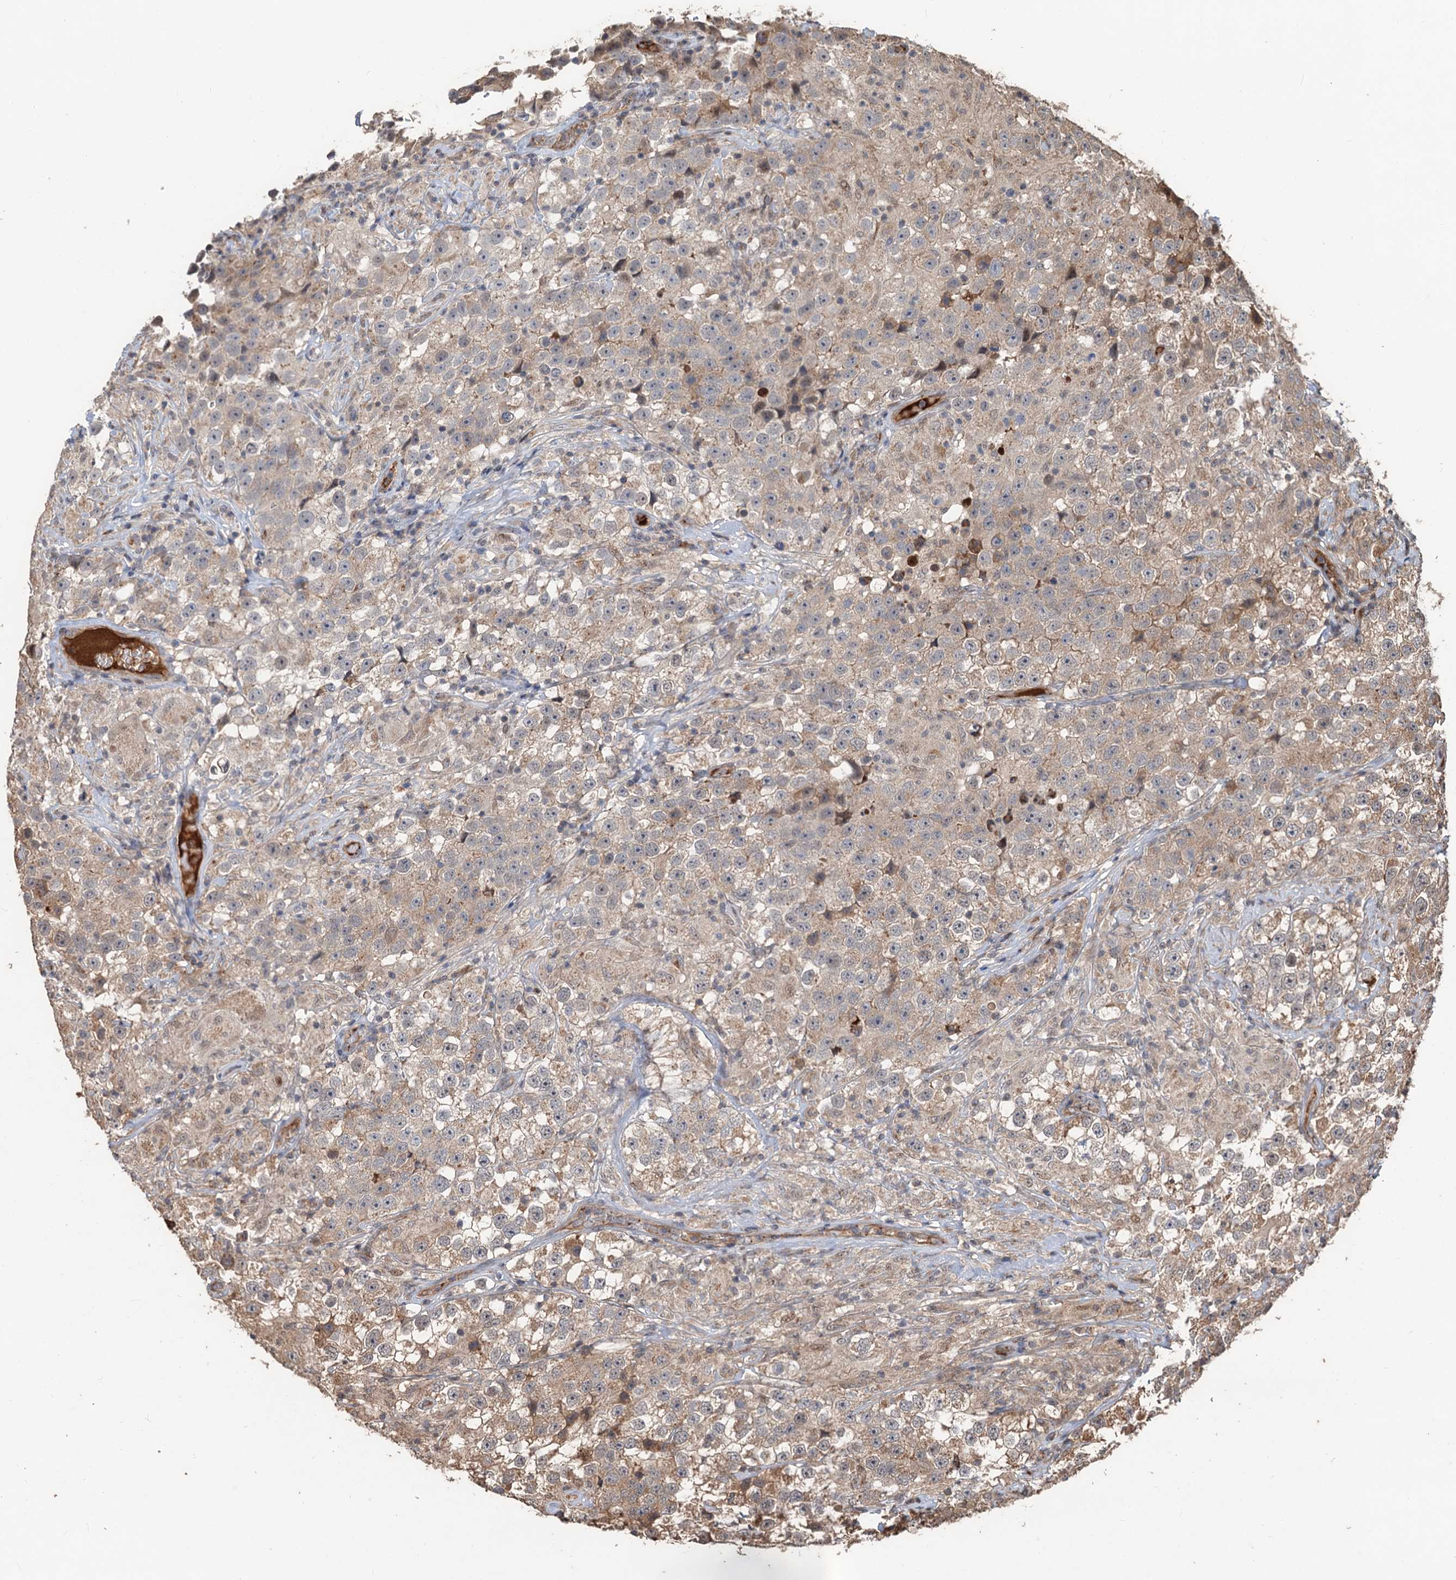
{"staining": {"intensity": "weak", "quantity": ">75%", "location": "cytoplasmic/membranous"}, "tissue": "testis cancer", "cell_type": "Tumor cells", "image_type": "cancer", "snomed": [{"axis": "morphology", "description": "Seminoma, NOS"}, {"axis": "topography", "description": "Testis"}], "caption": "Seminoma (testis) tissue shows weak cytoplasmic/membranous staining in approximately >75% of tumor cells", "gene": "DEXI", "patient": {"sex": "male", "age": 46}}